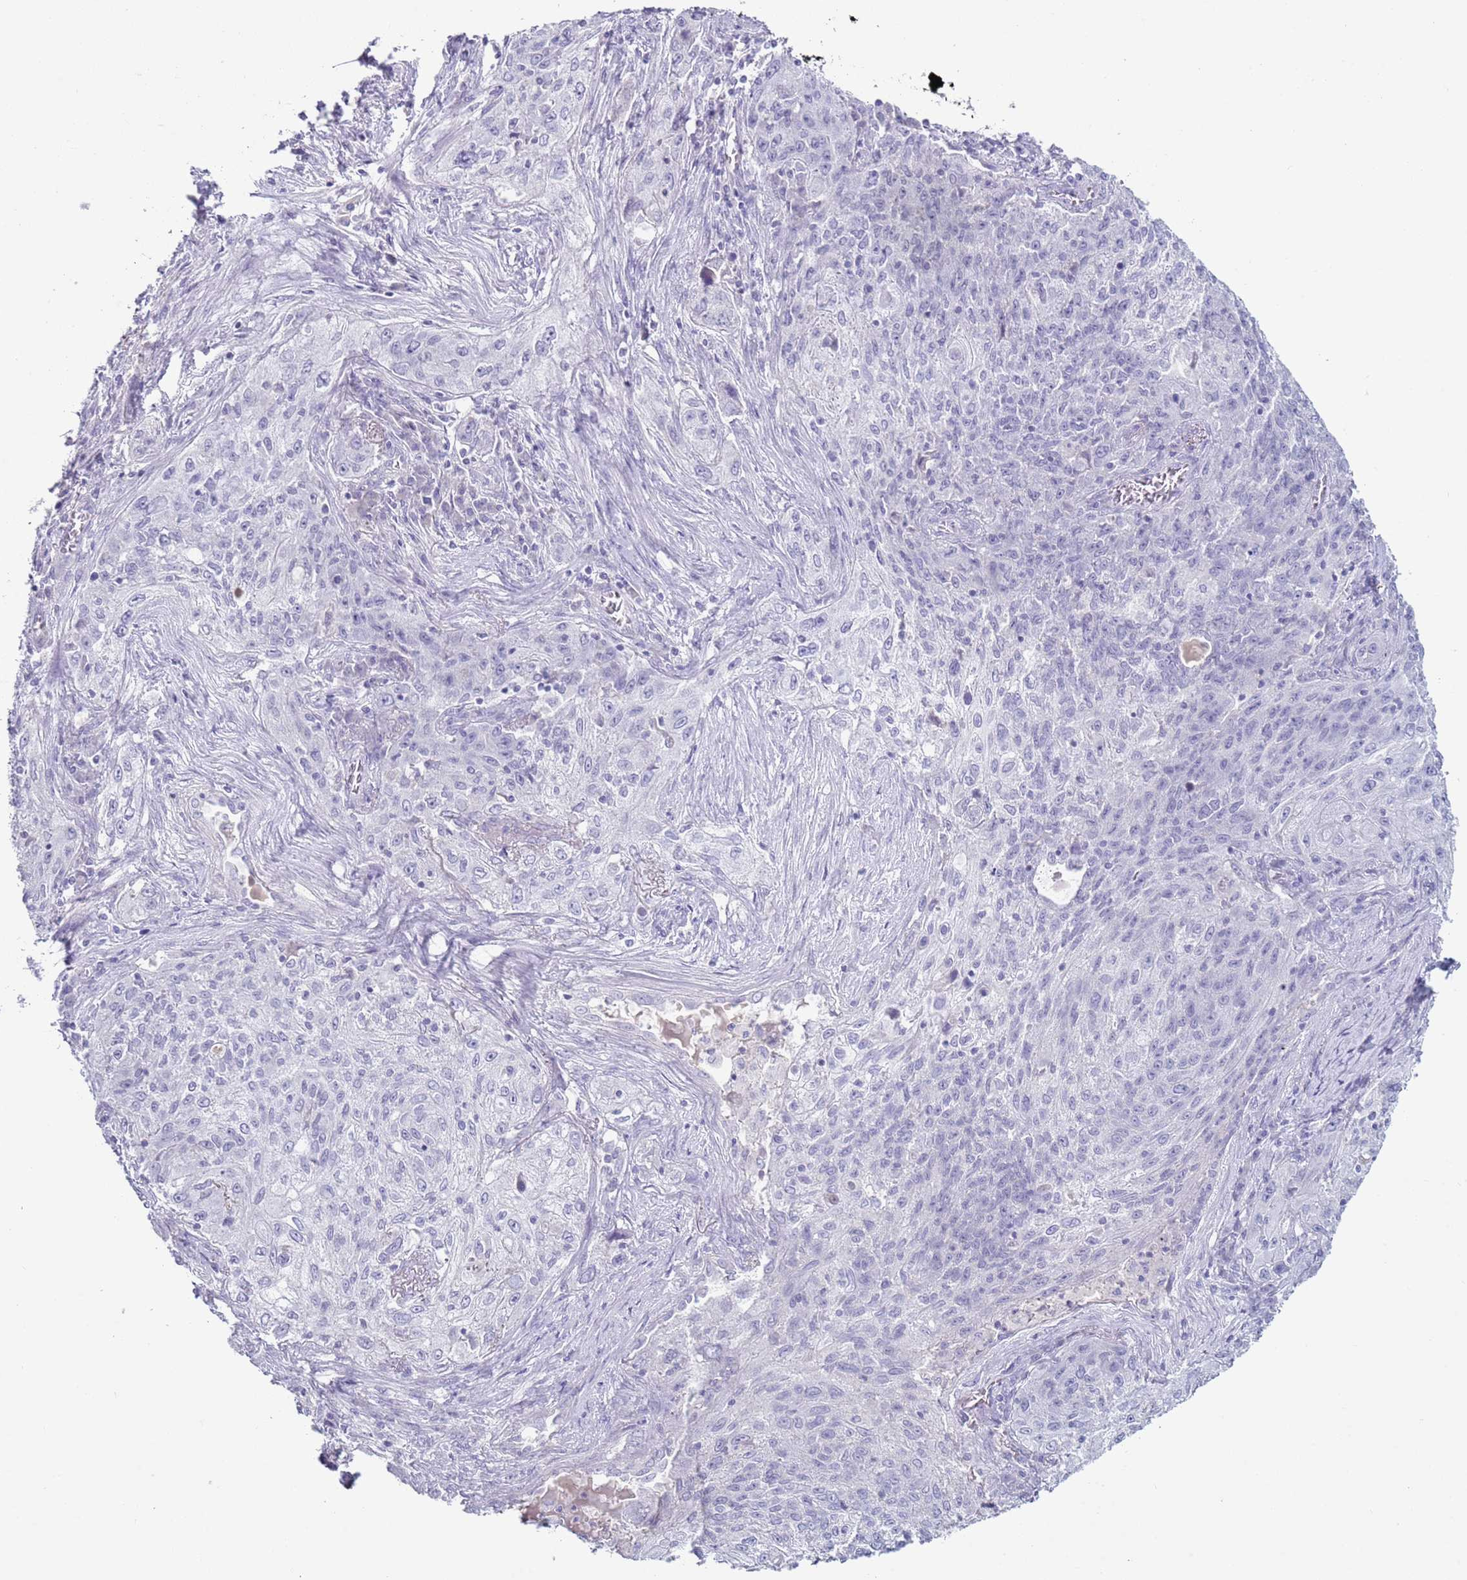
{"staining": {"intensity": "negative", "quantity": "none", "location": "none"}, "tissue": "lung cancer", "cell_type": "Tumor cells", "image_type": "cancer", "snomed": [{"axis": "morphology", "description": "Squamous cell carcinoma, NOS"}, {"axis": "topography", "description": "Lung"}], "caption": "Immunohistochemistry histopathology image of human squamous cell carcinoma (lung) stained for a protein (brown), which demonstrates no positivity in tumor cells.", "gene": "NPAP1", "patient": {"sex": "female", "age": 69}}